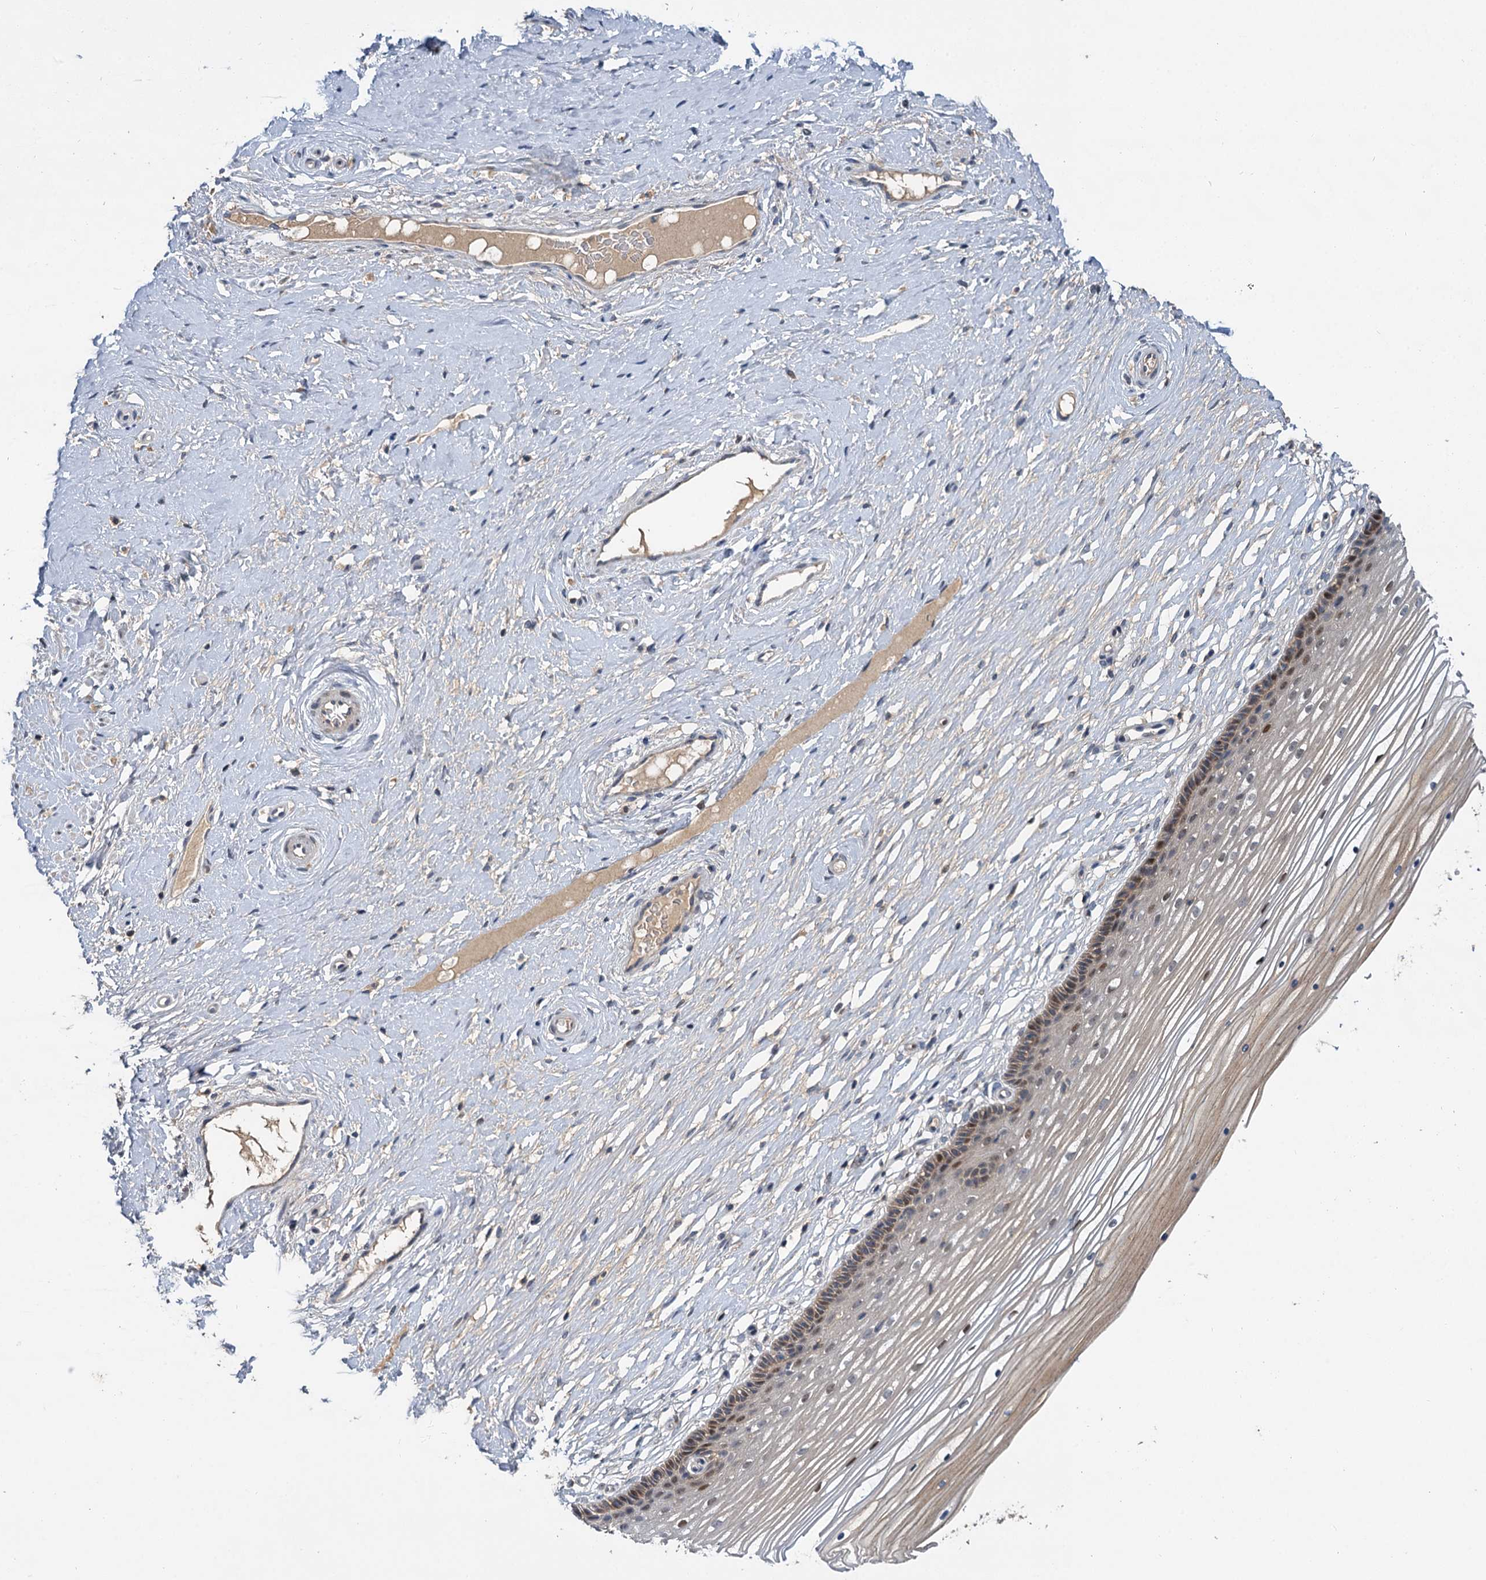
{"staining": {"intensity": "moderate", "quantity": "25%-75%", "location": "nuclear"}, "tissue": "vagina", "cell_type": "Squamous epithelial cells", "image_type": "normal", "snomed": [{"axis": "morphology", "description": "Normal tissue, NOS"}, {"axis": "topography", "description": "Vagina"}, {"axis": "topography", "description": "Cervix"}], "caption": "A high-resolution micrograph shows IHC staining of benign vagina, which displays moderate nuclear positivity in about 25%-75% of squamous epithelial cells.", "gene": "TMEM39A", "patient": {"sex": "female", "age": 40}}